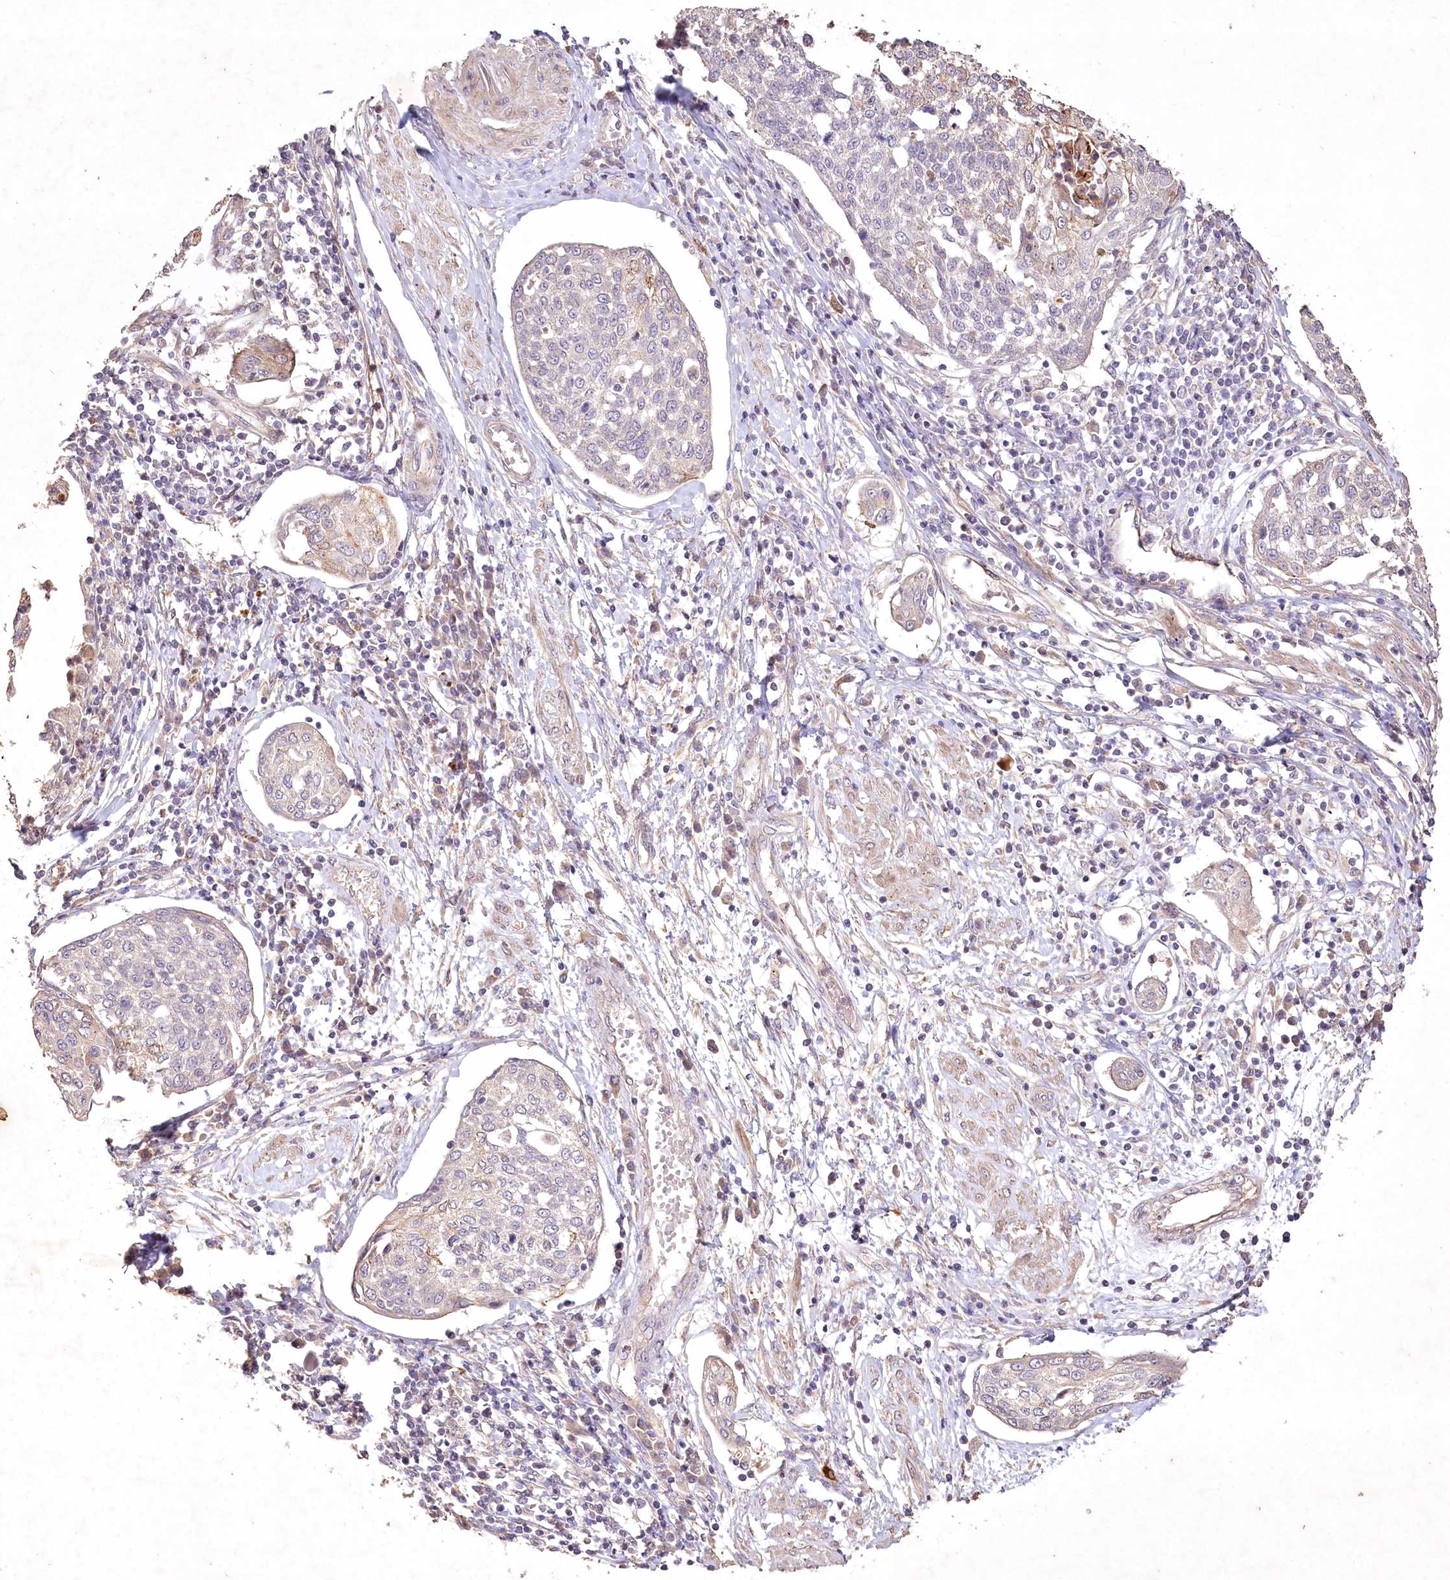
{"staining": {"intensity": "weak", "quantity": "25%-75%", "location": "cytoplasmic/membranous"}, "tissue": "cervical cancer", "cell_type": "Tumor cells", "image_type": "cancer", "snomed": [{"axis": "morphology", "description": "Squamous cell carcinoma, NOS"}, {"axis": "topography", "description": "Cervix"}], "caption": "A low amount of weak cytoplasmic/membranous positivity is identified in approximately 25%-75% of tumor cells in cervical squamous cell carcinoma tissue.", "gene": "IRAK1BP1", "patient": {"sex": "female", "age": 34}}